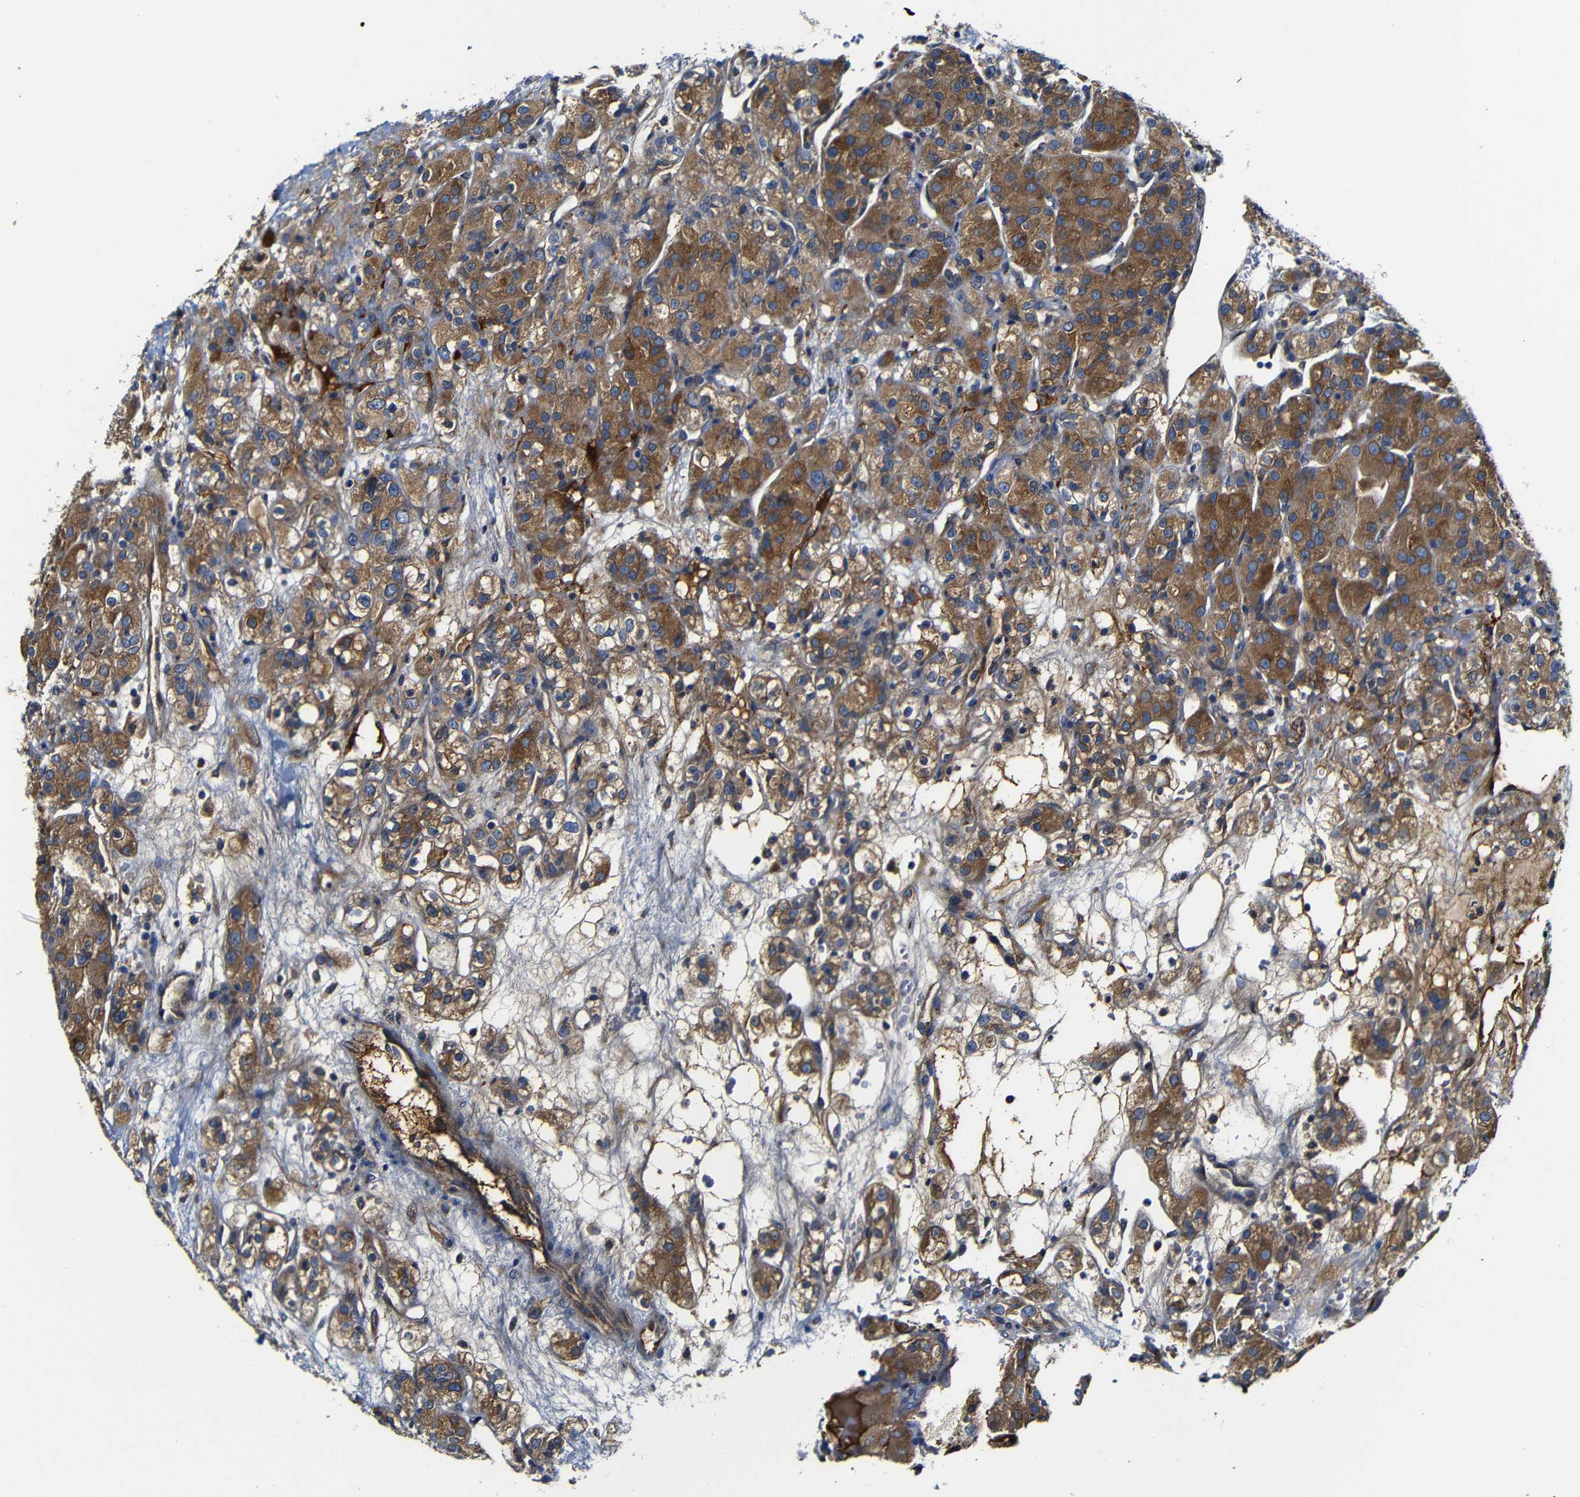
{"staining": {"intensity": "moderate", "quantity": ">75%", "location": "cytoplasmic/membranous"}, "tissue": "renal cancer", "cell_type": "Tumor cells", "image_type": "cancer", "snomed": [{"axis": "morphology", "description": "Normal tissue, NOS"}, {"axis": "morphology", "description": "Adenocarcinoma, NOS"}, {"axis": "topography", "description": "Kidney"}], "caption": "Protein expression by IHC demonstrates moderate cytoplasmic/membranous expression in about >75% of tumor cells in adenocarcinoma (renal).", "gene": "CLCC1", "patient": {"sex": "male", "age": 61}}